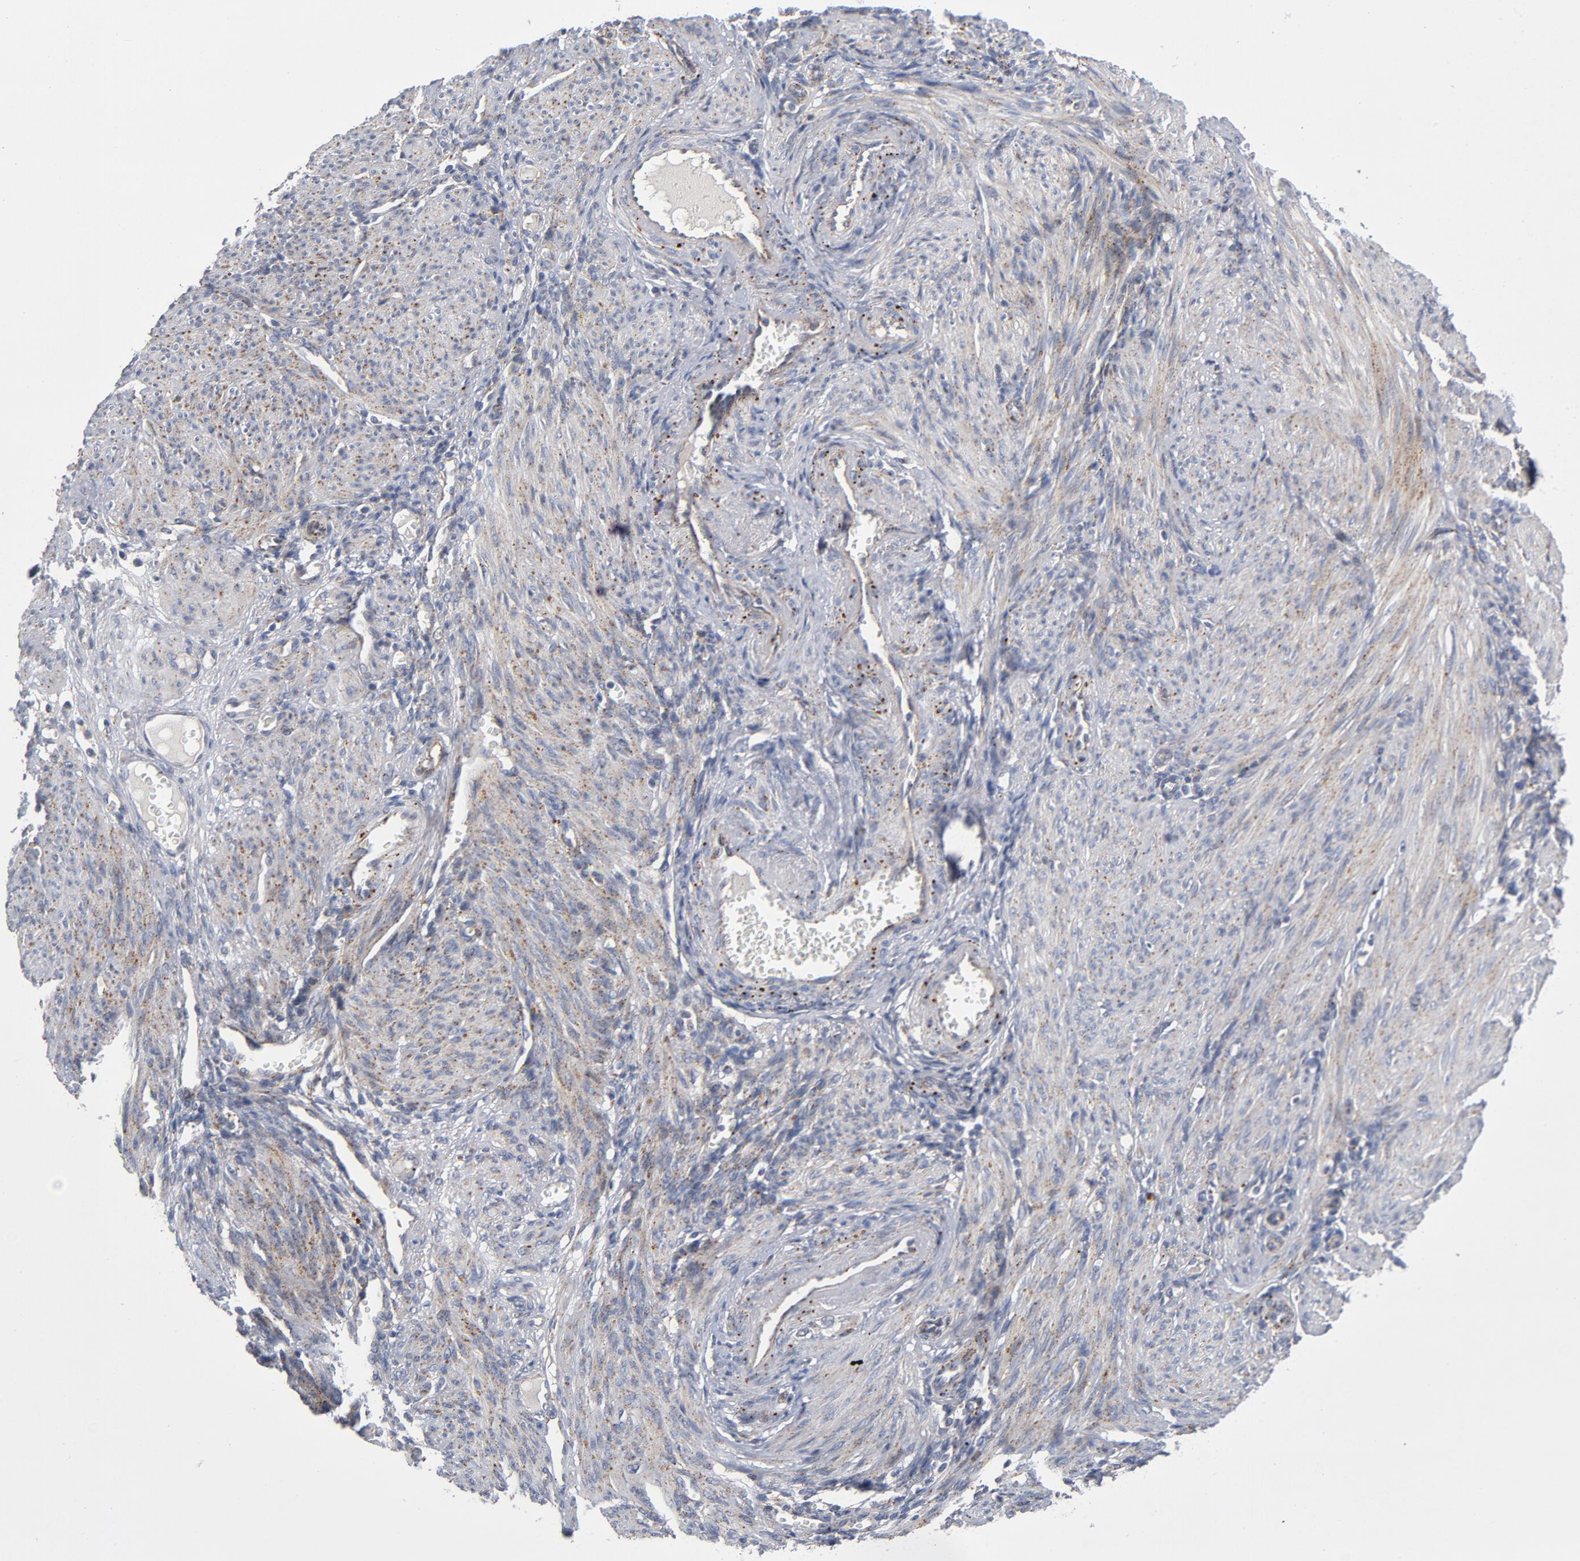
{"staining": {"intensity": "moderate", "quantity": "25%-75%", "location": "cytoplasmic/membranous"}, "tissue": "endometrium", "cell_type": "Cells in endometrial stroma", "image_type": "normal", "snomed": [{"axis": "morphology", "description": "Normal tissue, NOS"}, {"axis": "topography", "description": "Endometrium"}], "caption": "IHC staining of normal endometrium, which displays medium levels of moderate cytoplasmic/membranous positivity in approximately 25%-75% of cells in endometrial stroma indicating moderate cytoplasmic/membranous protein staining. The staining was performed using DAB (3,3'-diaminobenzidine) (brown) for protein detection and nuclei were counterstained in hematoxylin (blue).", "gene": "AKT2", "patient": {"sex": "female", "age": 72}}